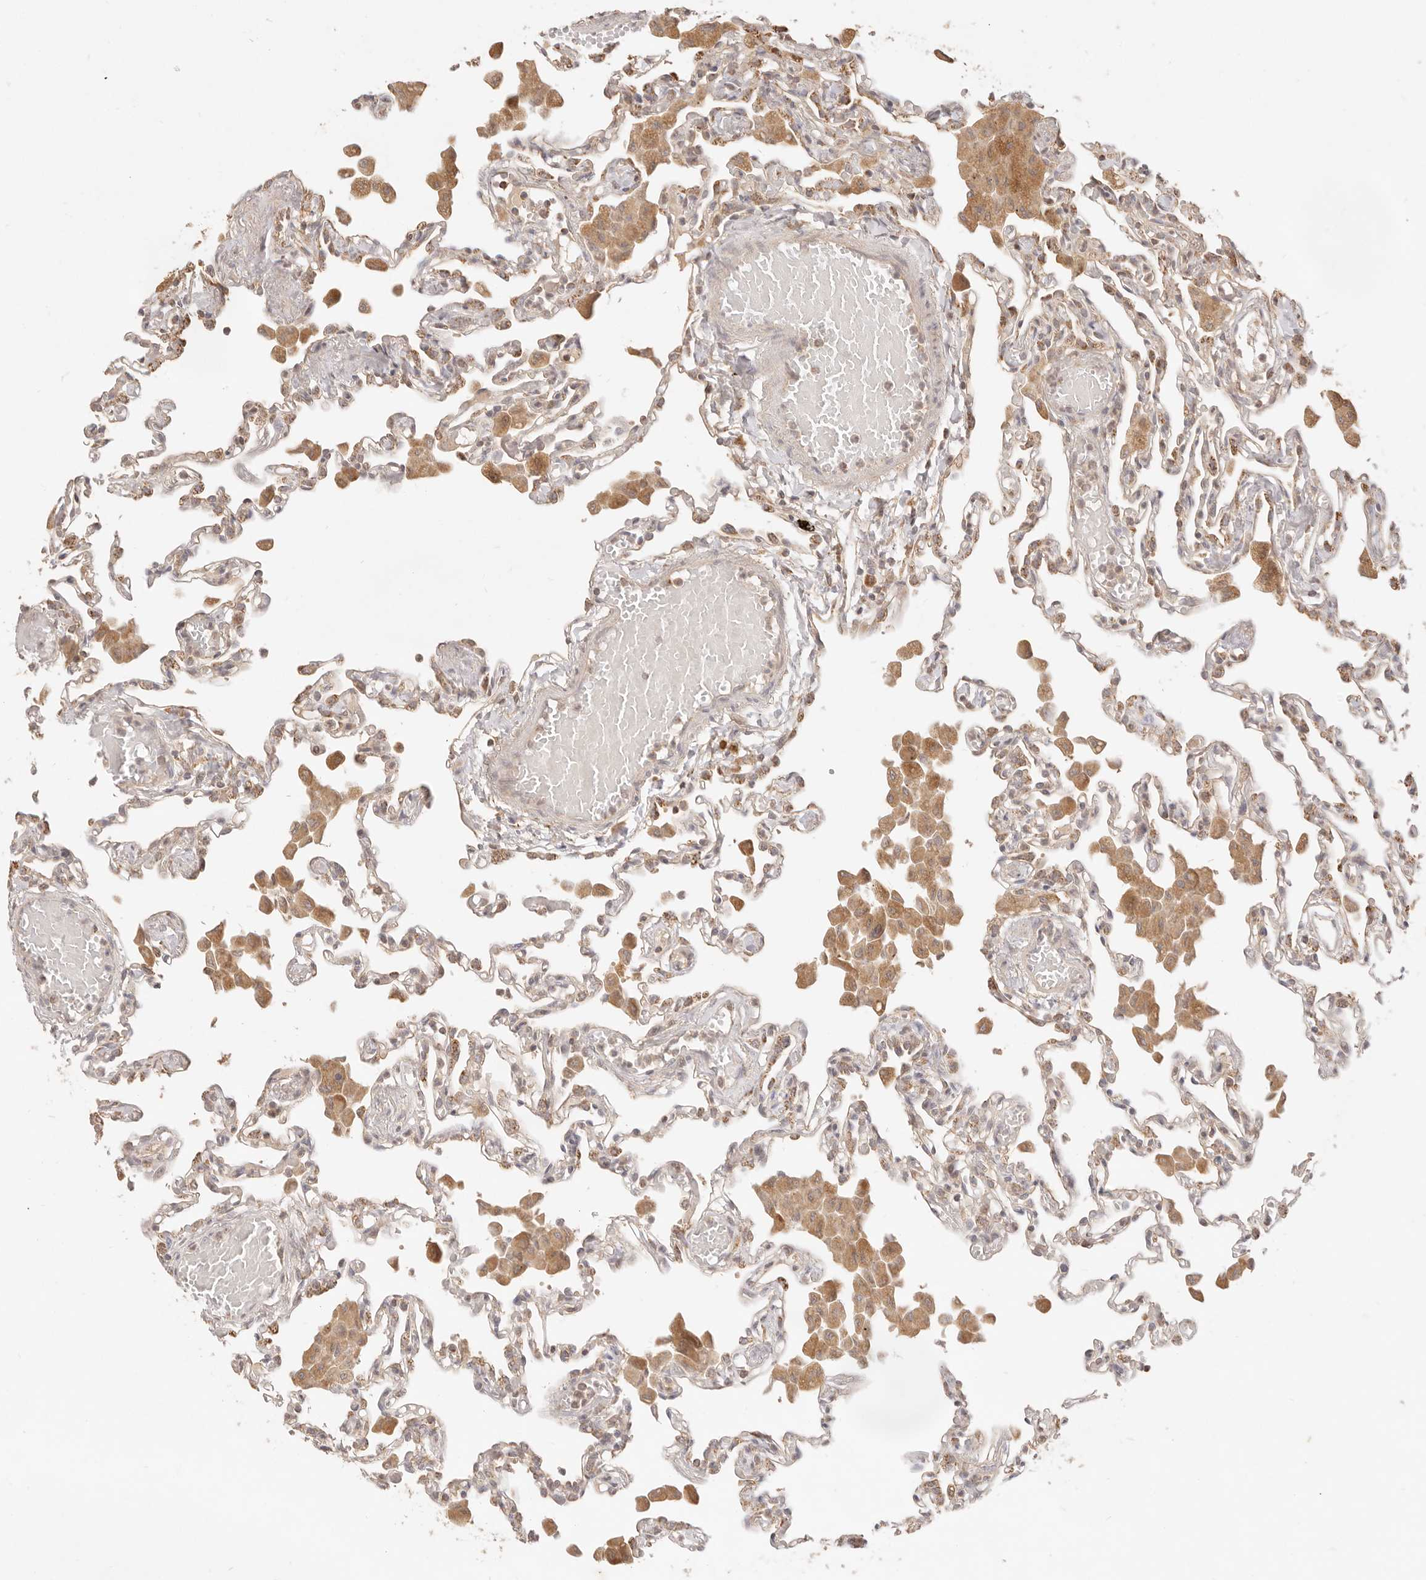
{"staining": {"intensity": "weak", "quantity": "25%-75%", "location": "cytoplasmic/membranous"}, "tissue": "lung", "cell_type": "Alveolar cells", "image_type": "normal", "snomed": [{"axis": "morphology", "description": "Normal tissue, NOS"}, {"axis": "topography", "description": "Bronchus"}, {"axis": "topography", "description": "Lung"}], "caption": "Lung stained with a brown dye exhibits weak cytoplasmic/membranous positive staining in about 25%-75% of alveolar cells.", "gene": "CPLANE2", "patient": {"sex": "female", "age": 49}}